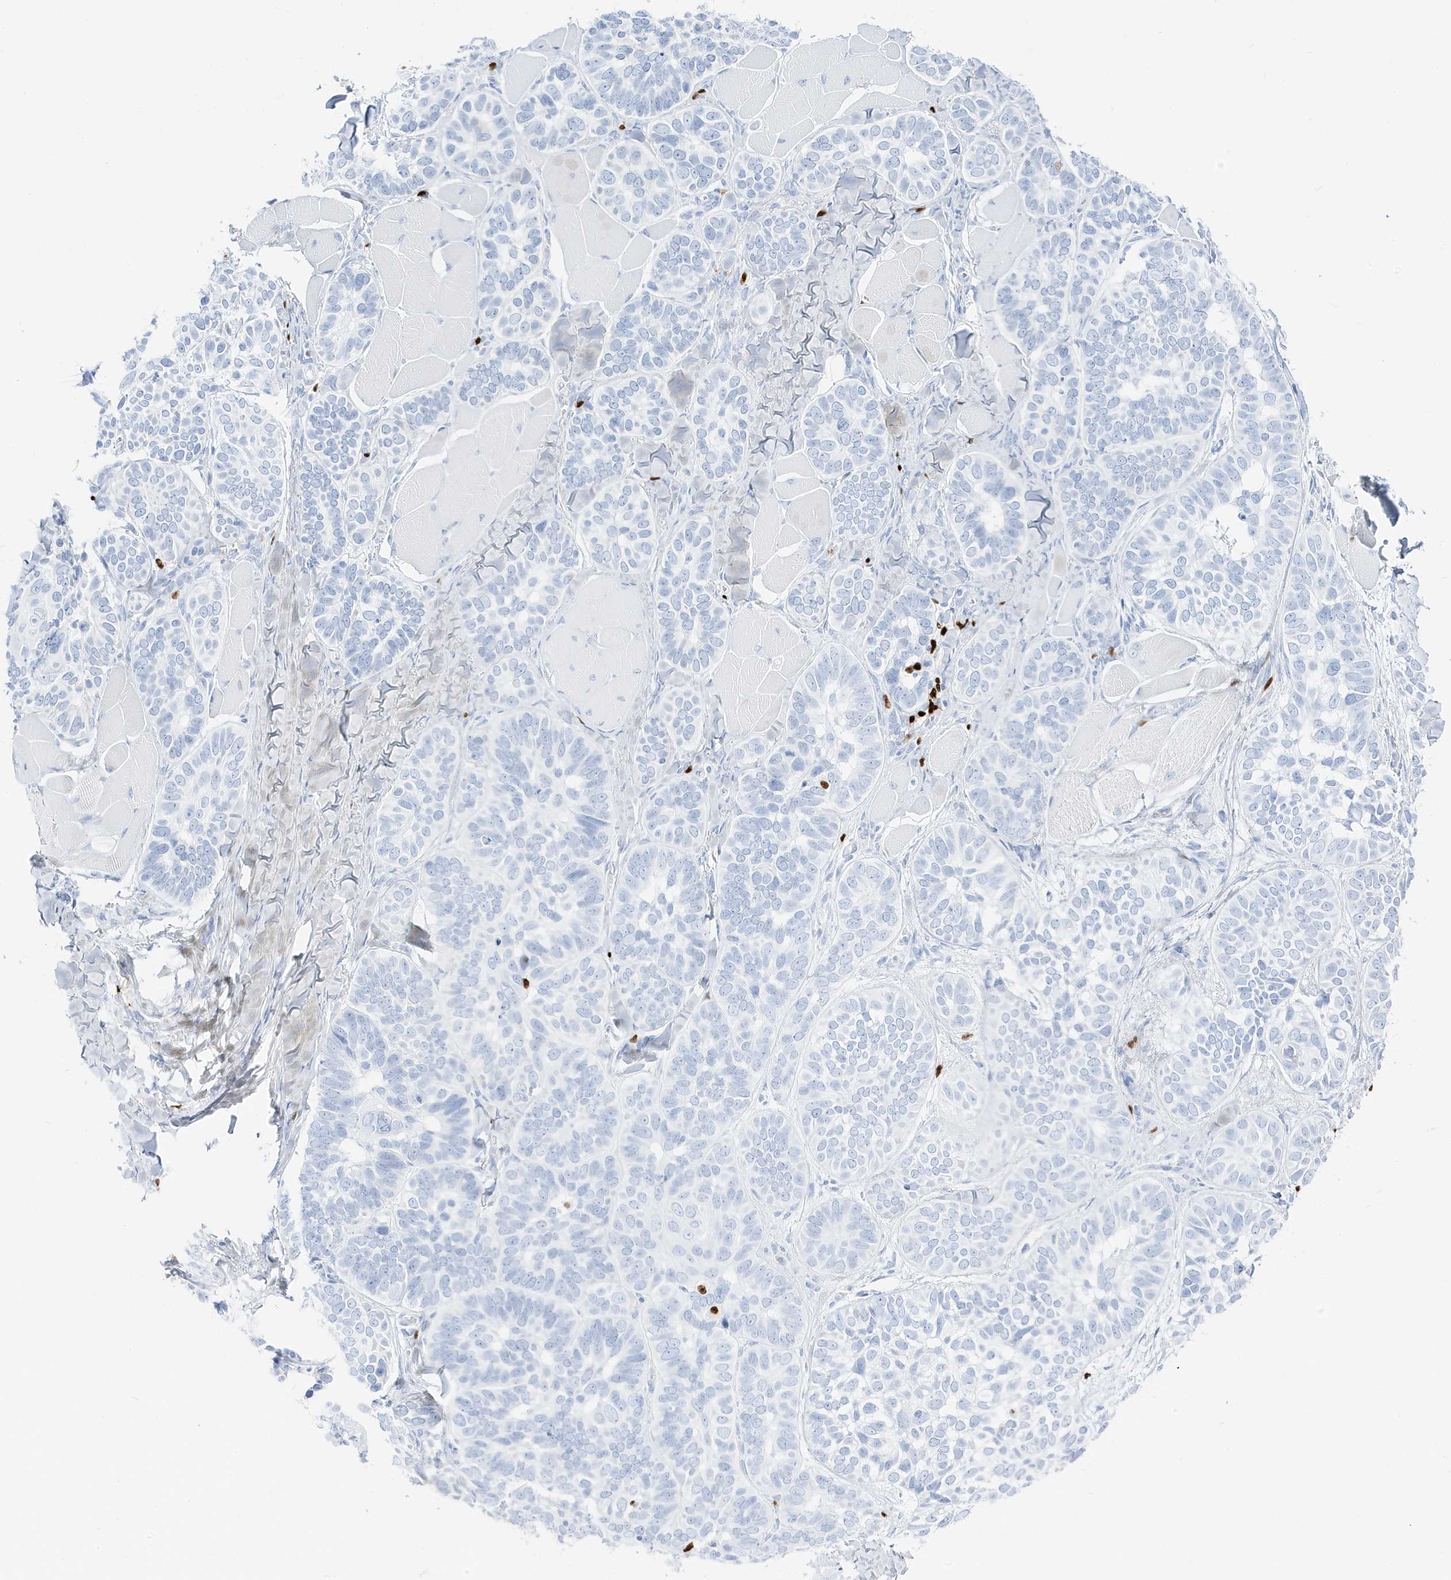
{"staining": {"intensity": "negative", "quantity": "none", "location": "none"}, "tissue": "skin cancer", "cell_type": "Tumor cells", "image_type": "cancer", "snomed": [{"axis": "morphology", "description": "Basal cell carcinoma"}, {"axis": "topography", "description": "Skin"}], "caption": "IHC image of basal cell carcinoma (skin) stained for a protein (brown), which displays no positivity in tumor cells.", "gene": "MNDA", "patient": {"sex": "male", "age": 62}}